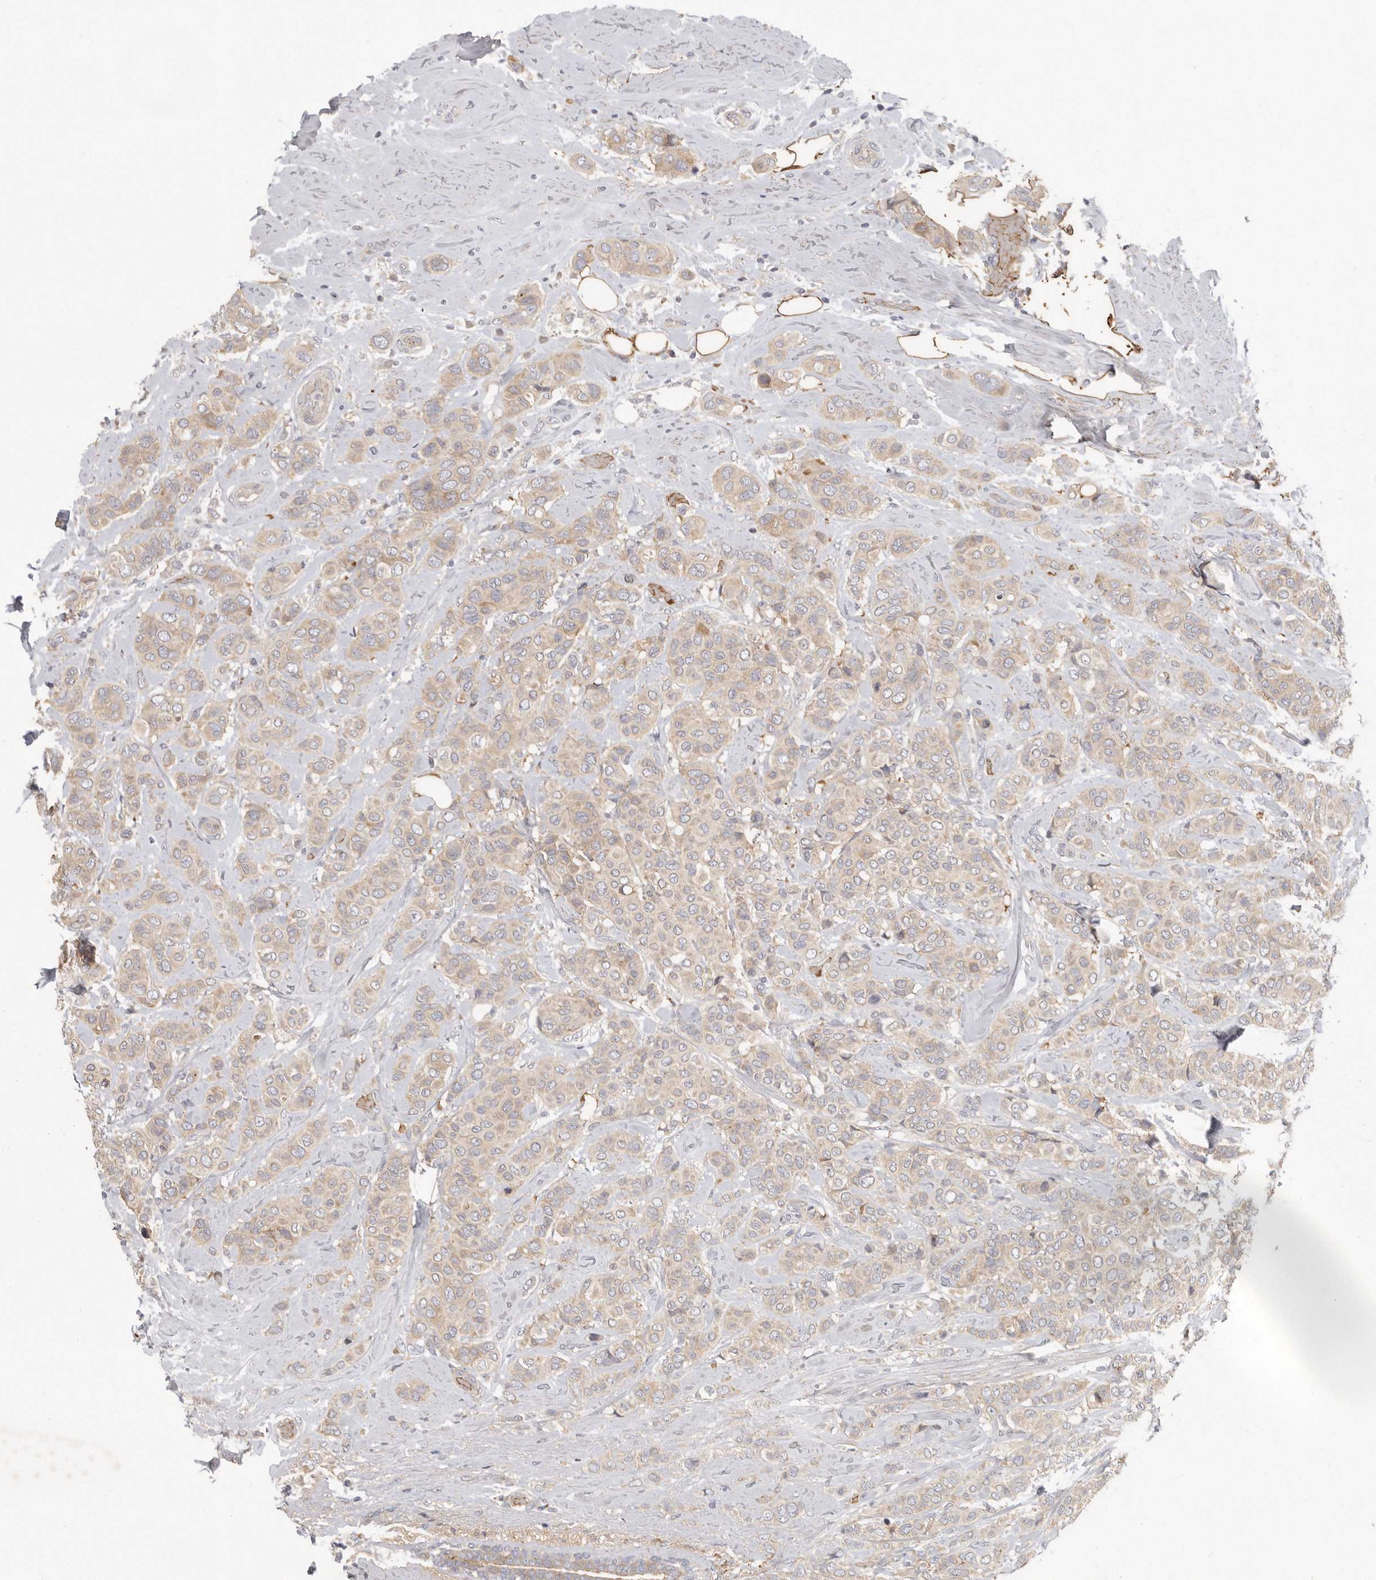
{"staining": {"intensity": "weak", "quantity": ">75%", "location": "cytoplasmic/membranous"}, "tissue": "breast cancer", "cell_type": "Tumor cells", "image_type": "cancer", "snomed": [{"axis": "morphology", "description": "Lobular carcinoma"}, {"axis": "topography", "description": "Breast"}], "caption": "Breast cancer (lobular carcinoma) was stained to show a protein in brown. There is low levels of weak cytoplasmic/membranous positivity in about >75% of tumor cells.", "gene": "CFAP298", "patient": {"sex": "female", "age": 51}}